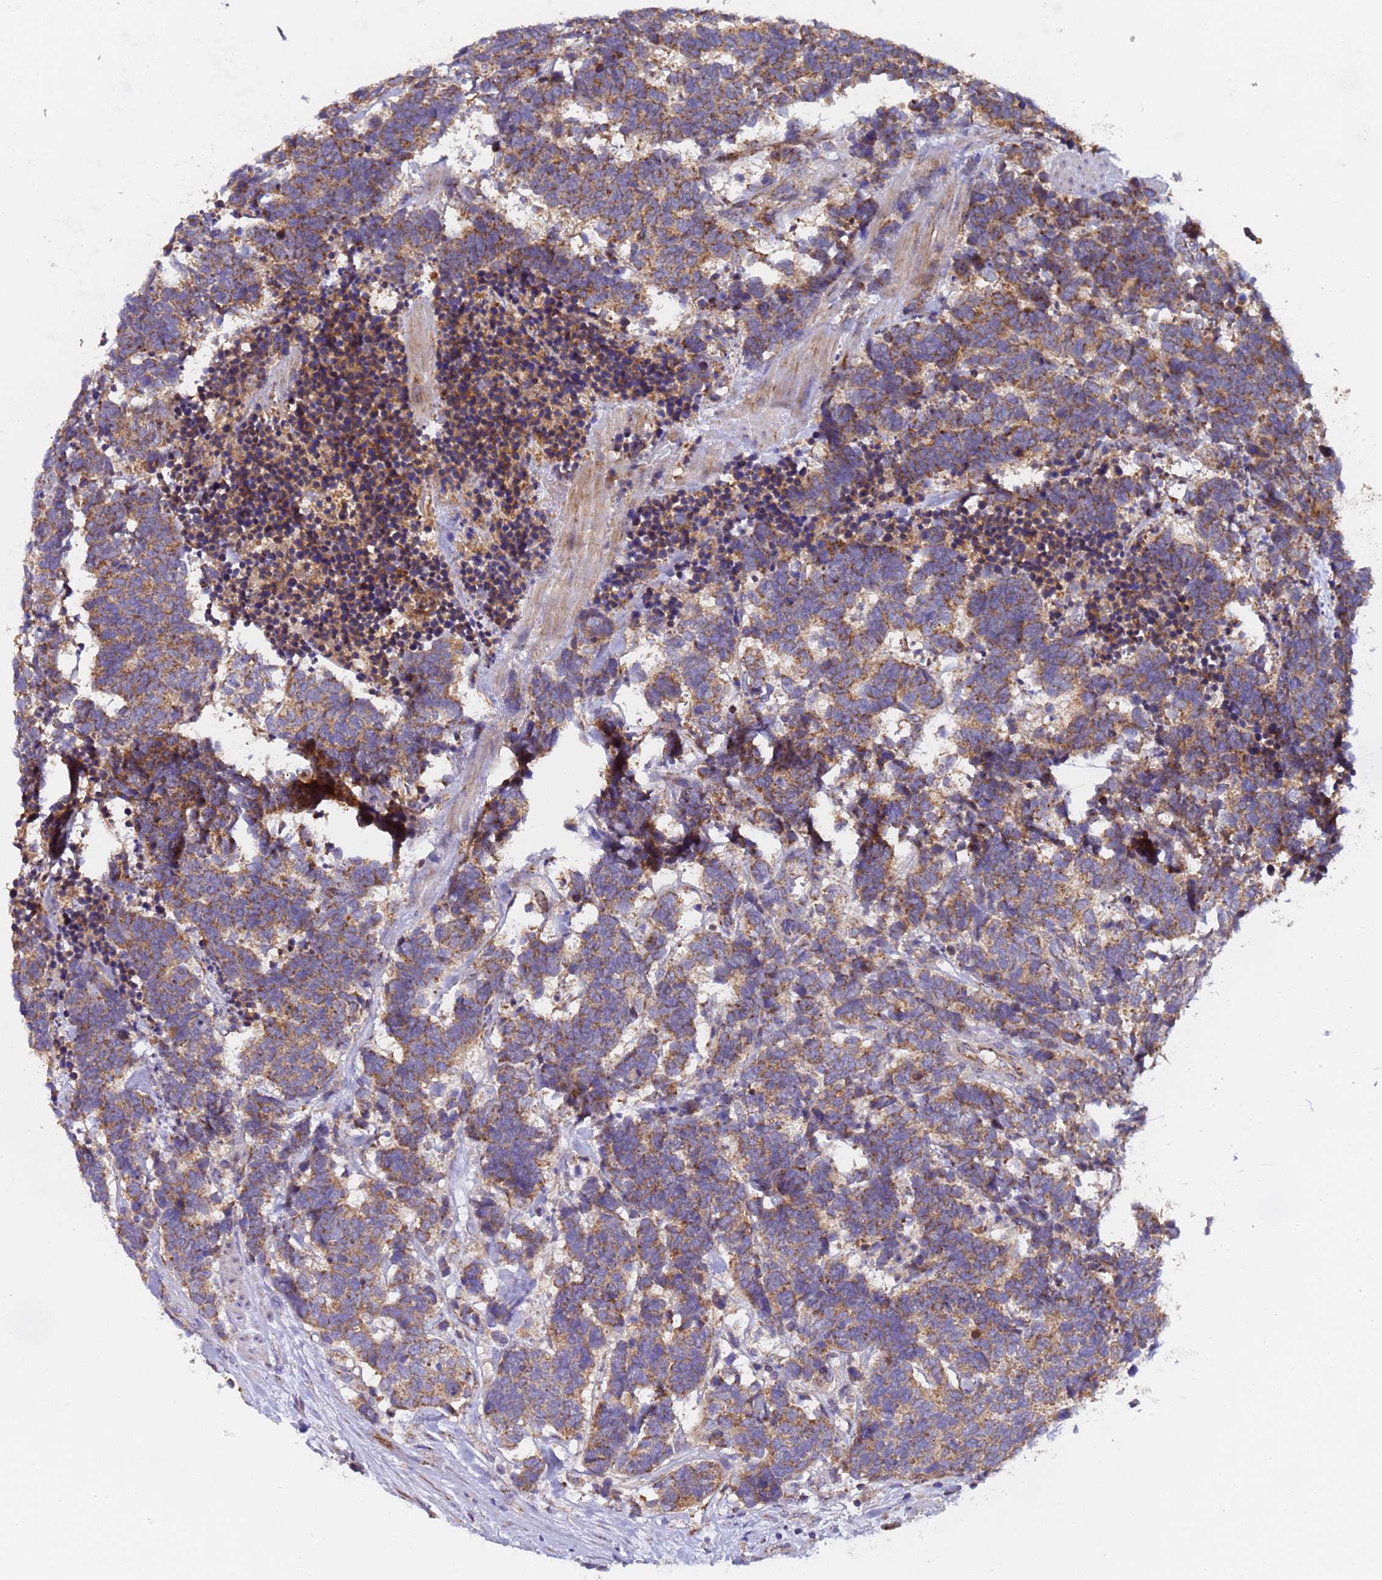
{"staining": {"intensity": "moderate", "quantity": ">75%", "location": "cytoplasmic/membranous"}, "tissue": "carcinoid", "cell_type": "Tumor cells", "image_type": "cancer", "snomed": [{"axis": "morphology", "description": "Carcinoma, NOS"}, {"axis": "morphology", "description": "Carcinoid, malignant, NOS"}, {"axis": "topography", "description": "Urinary bladder"}], "caption": "High-power microscopy captured an IHC photomicrograph of carcinoid, revealing moderate cytoplasmic/membranous staining in about >75% of tumor cells.", "gene": "TMEM126A", "patient": {"sex": "male", "age": 57}}